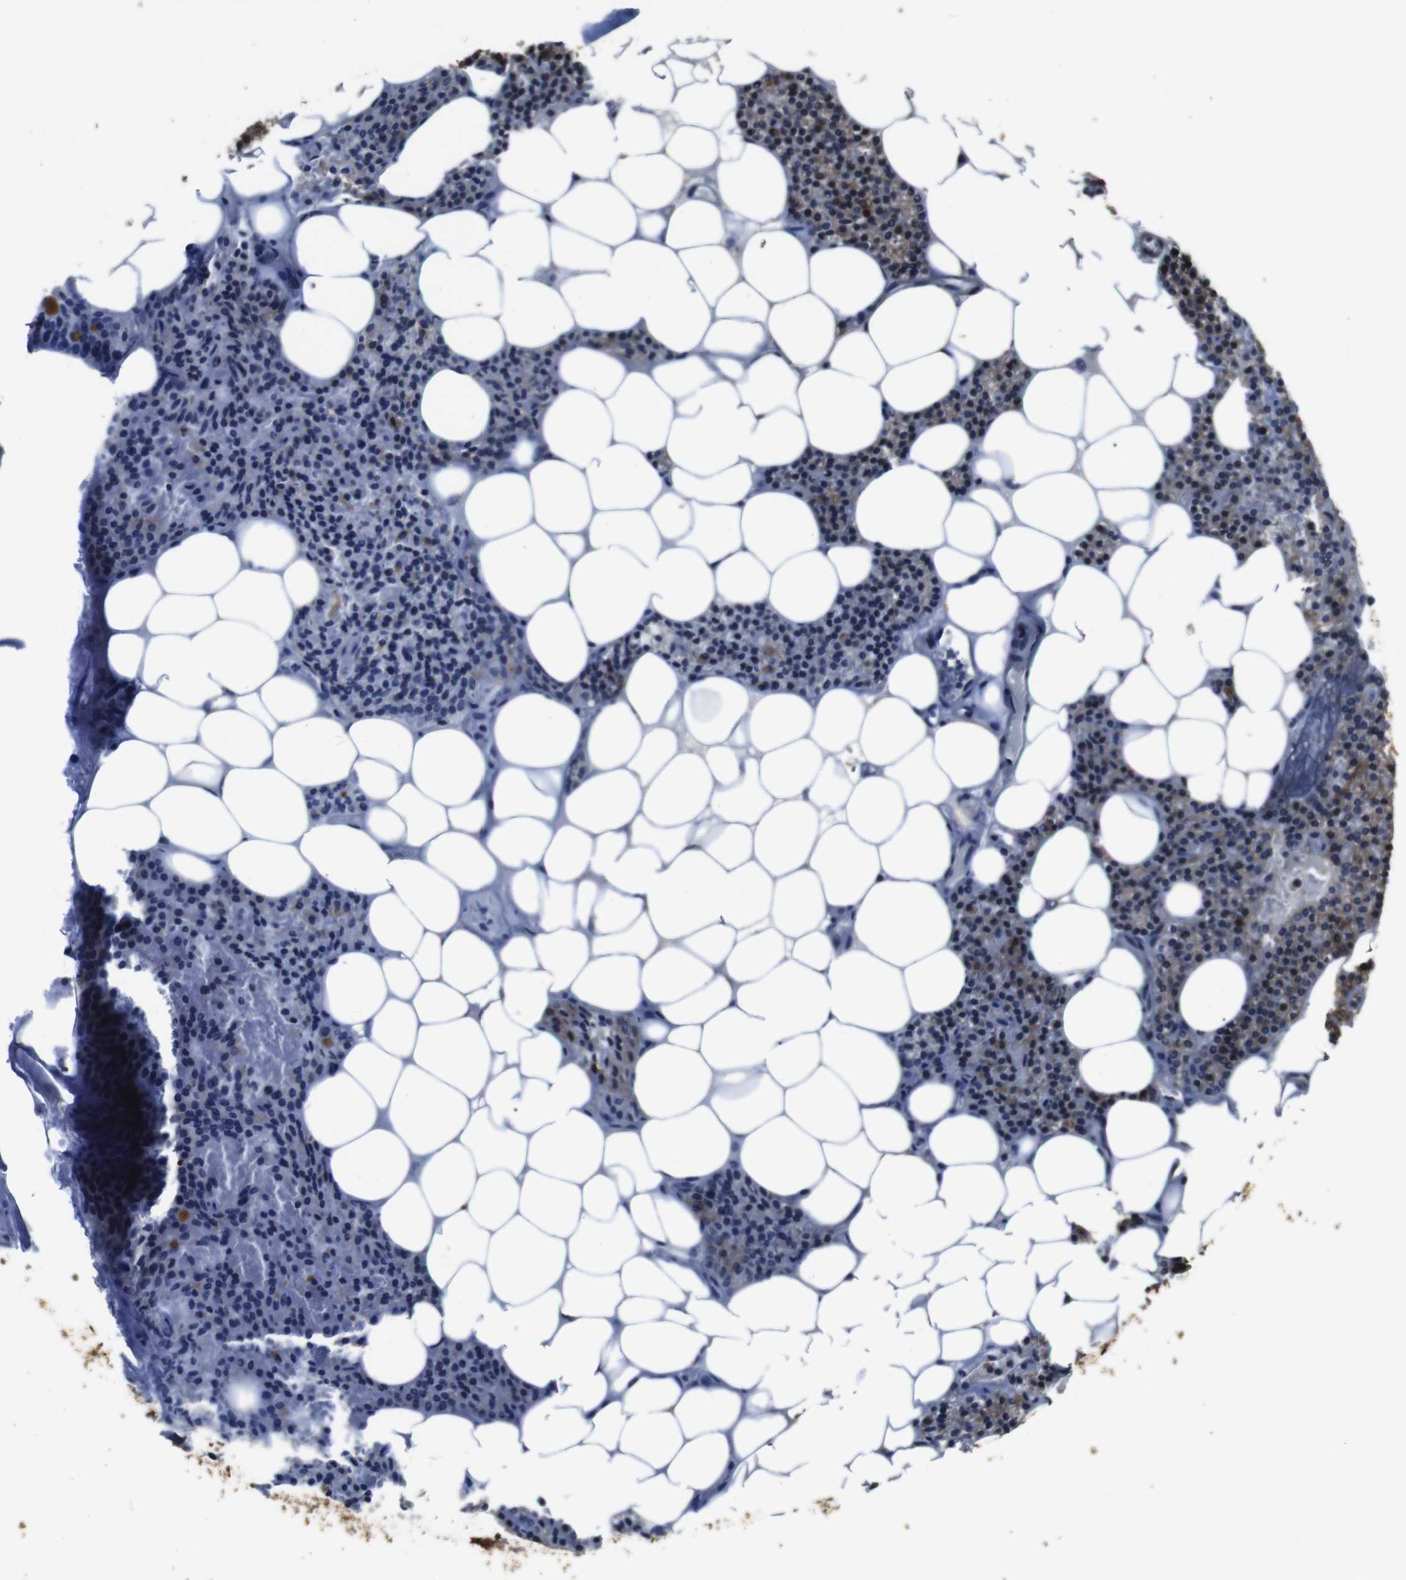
{"staining": {"intensity": "moderate", "quantity": "25%-75%", "location": "cytoplasmic/membranous,nuclear"}, "tissue": "parathyroid gland", "cell_type": "Glandular cells", "image_type": "normal", "snomed": [{"axis": "morphology", "description": "Normal tissue, NOS"}, {"axis": "morphology", "description": "Adenoma, NOS"}, {"axis": "topography", "description": "Parathyroid gland"}], "caption": "About 25%-75% of glandular cells in normal parathyroid gland demonstrate moderate cytoplasmic/membranous,nuclear protein staining as visualized by brown immunohistochemical staining.", "gene": "SNN", "patient": {"sex": "female", "age": 51}}